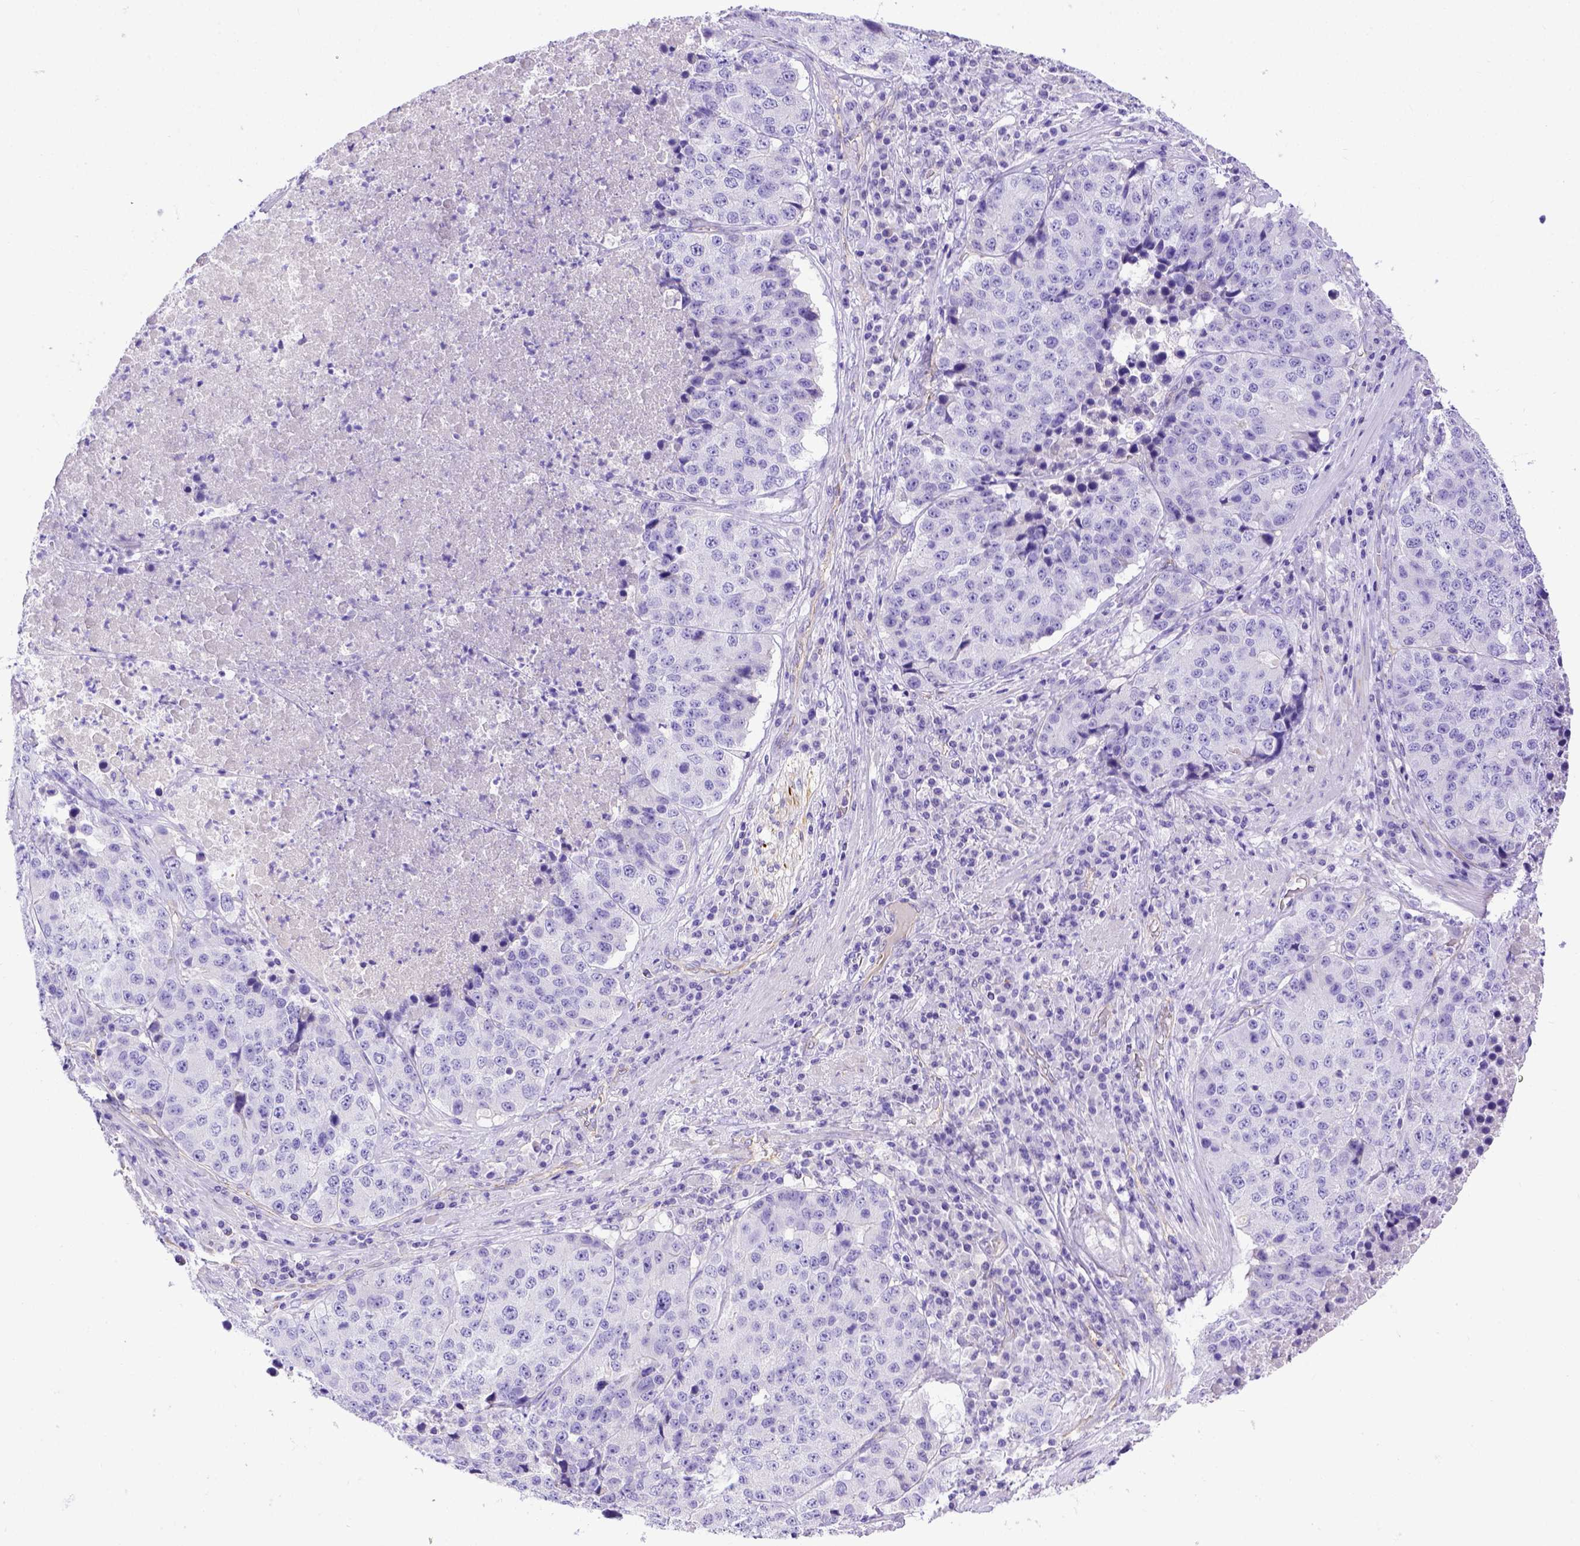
{"staining": {"intensity": "negative", "quantity": "none", "location": "none"}, "tissue": "stomach cancer", "cell_type": "Tumor cells", "image_type": "cancer", "snomed": [{"axis": "morphology", "description": "Adenocarcinoma, NOS"}, {"axis": "topography", "description": "Stomach"}], "caption": "High magnification brightfield microscopy of stomach cancer (adenocarcinoma) stained with DAB (3,3'-diaminobenzidine) (brown) and counterstained with hematoxylin (blue): tumor cells show no significant positivity. The staining is performed using DAB brown chromogen with nuclei counter-stained in using hematoxylin.", "gene": "LRRC18", "patient": {"sex": "male", "age": 71}}